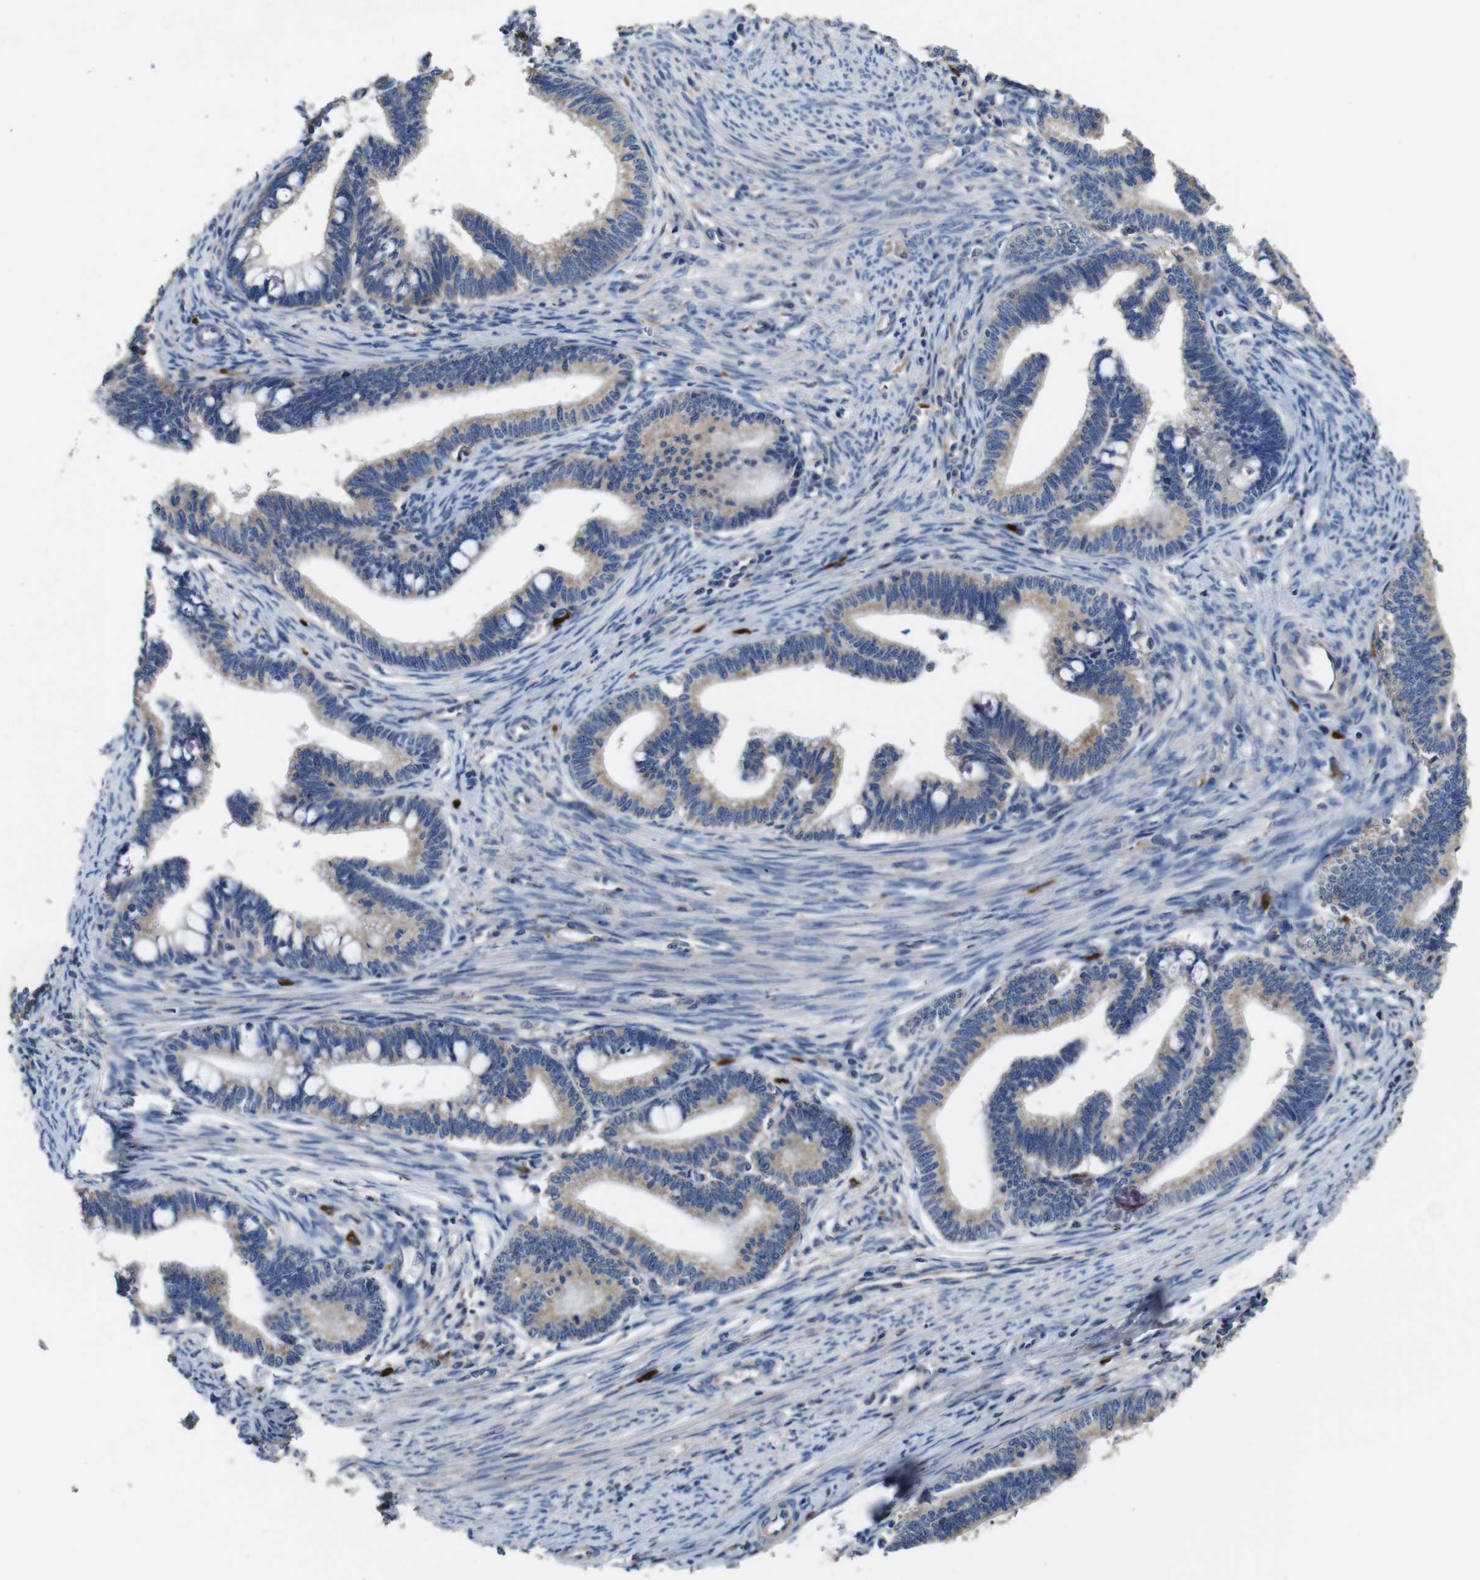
{"staining": {"intensity": "weak", "quantity": ">75%", "location": "cytoplasmic/membranous"}, "tissue": "cervical cancer", "cell_type": "Tumor cells", "image_type": "cancer", "snomed": [{"axis": "morphology", "description": "Adenocarcinoma, NOS"}, {"axis": "topography", "description": "Cervix"}], "caption": "This micrograph exhibits immunohistochemistry staining of cervical cancer, with low weak cytoplasmic/membranous staining in approximately >75% of tumor cells.", "gene": "GLIPR1", "patient": {"sex": "female", "age": 36}}